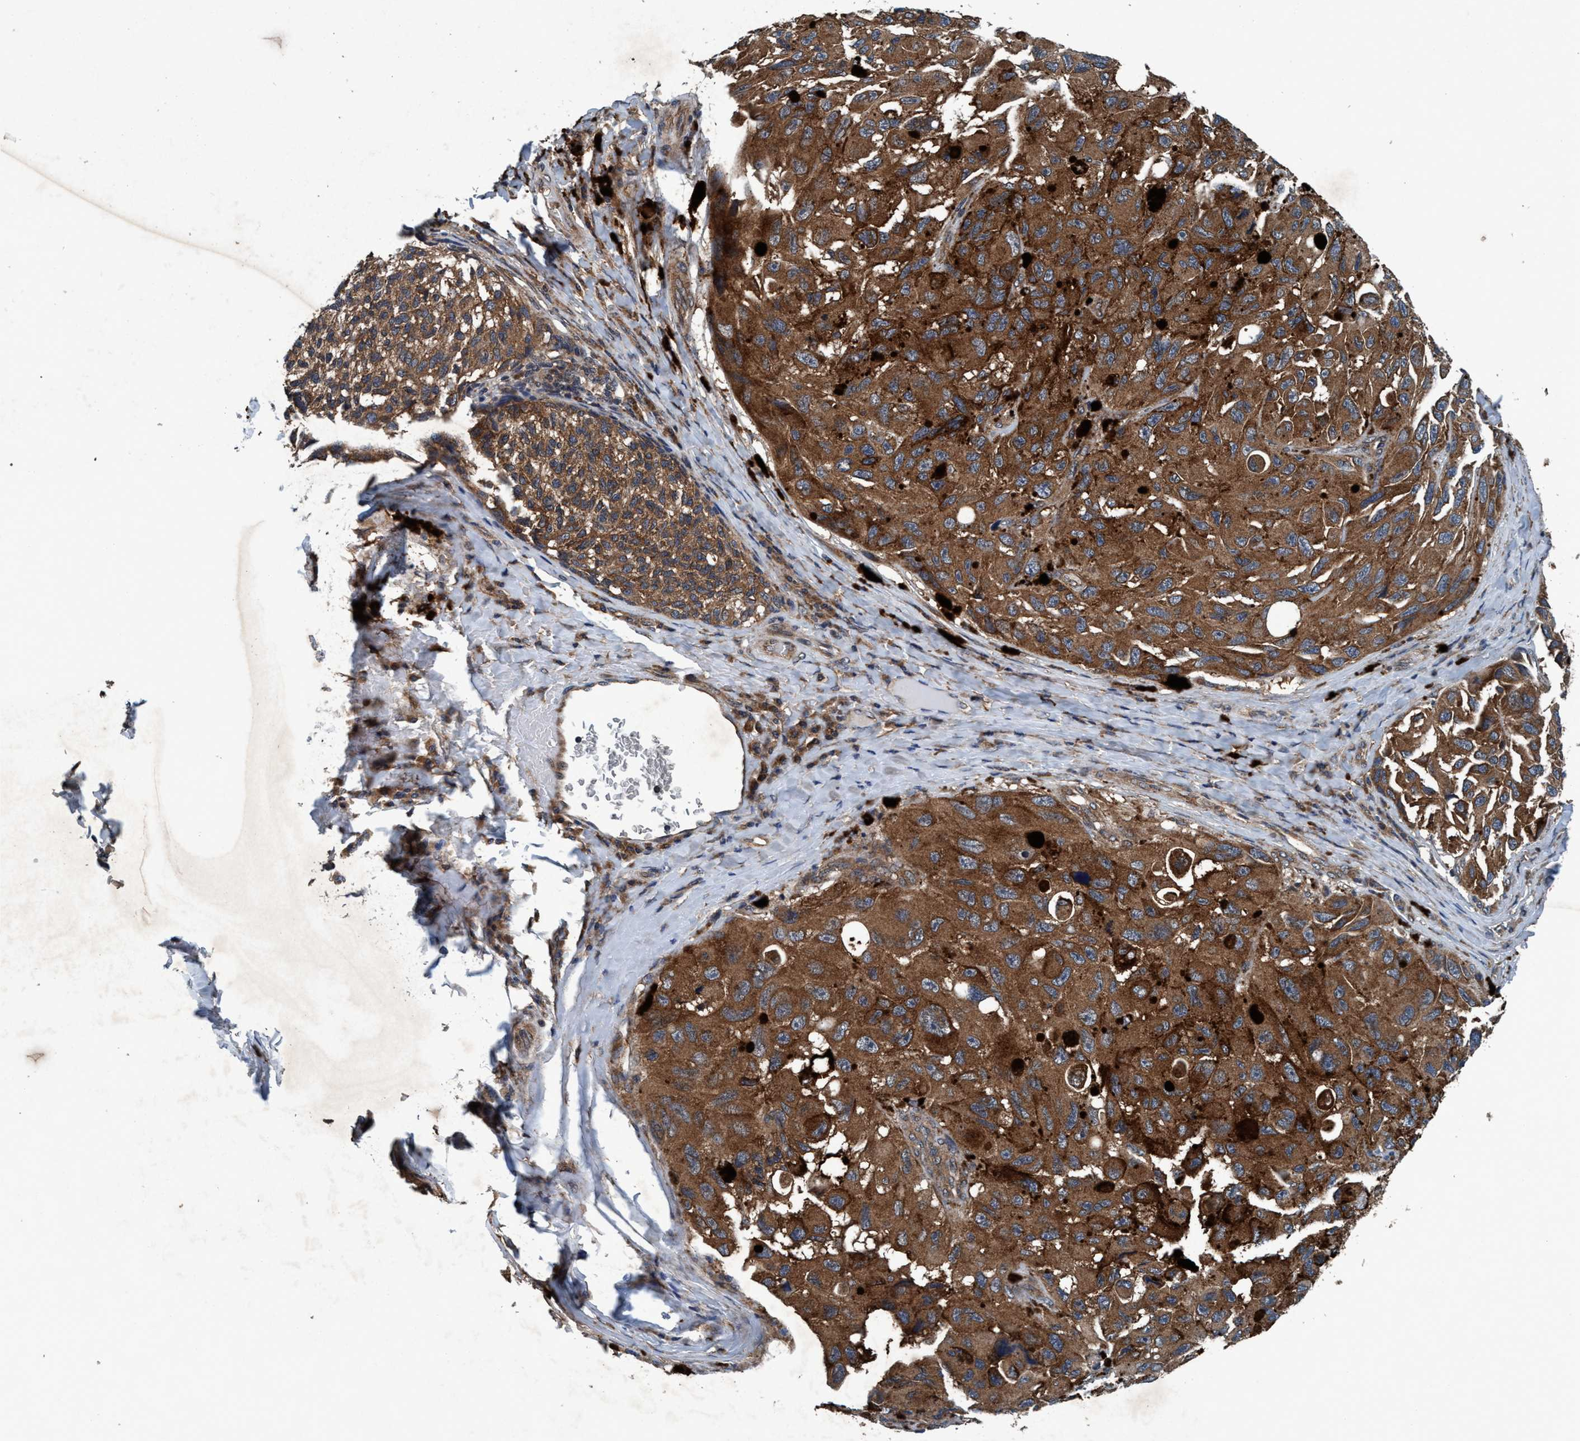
{"staining": {"intensity": "moderate", "quantity": ">75%", "location": "cytoplasmic/membranous"}, "tissue": "melanoma", "cell_type": "Tumor cells", "image_type": "cancer", "snomed": [{"axis": "morphology", "description": "Malignant melanoma, NOS"}, {"axis": "topography", "description": "Skin"}], "caption": "An image of malignant melanoma stained for a protein exhibits moderate cytoplasmic/membranous brown staining in tumor cells.", "gene": "AKT1S1", "patient": {"sex": "female", "age": 73}}